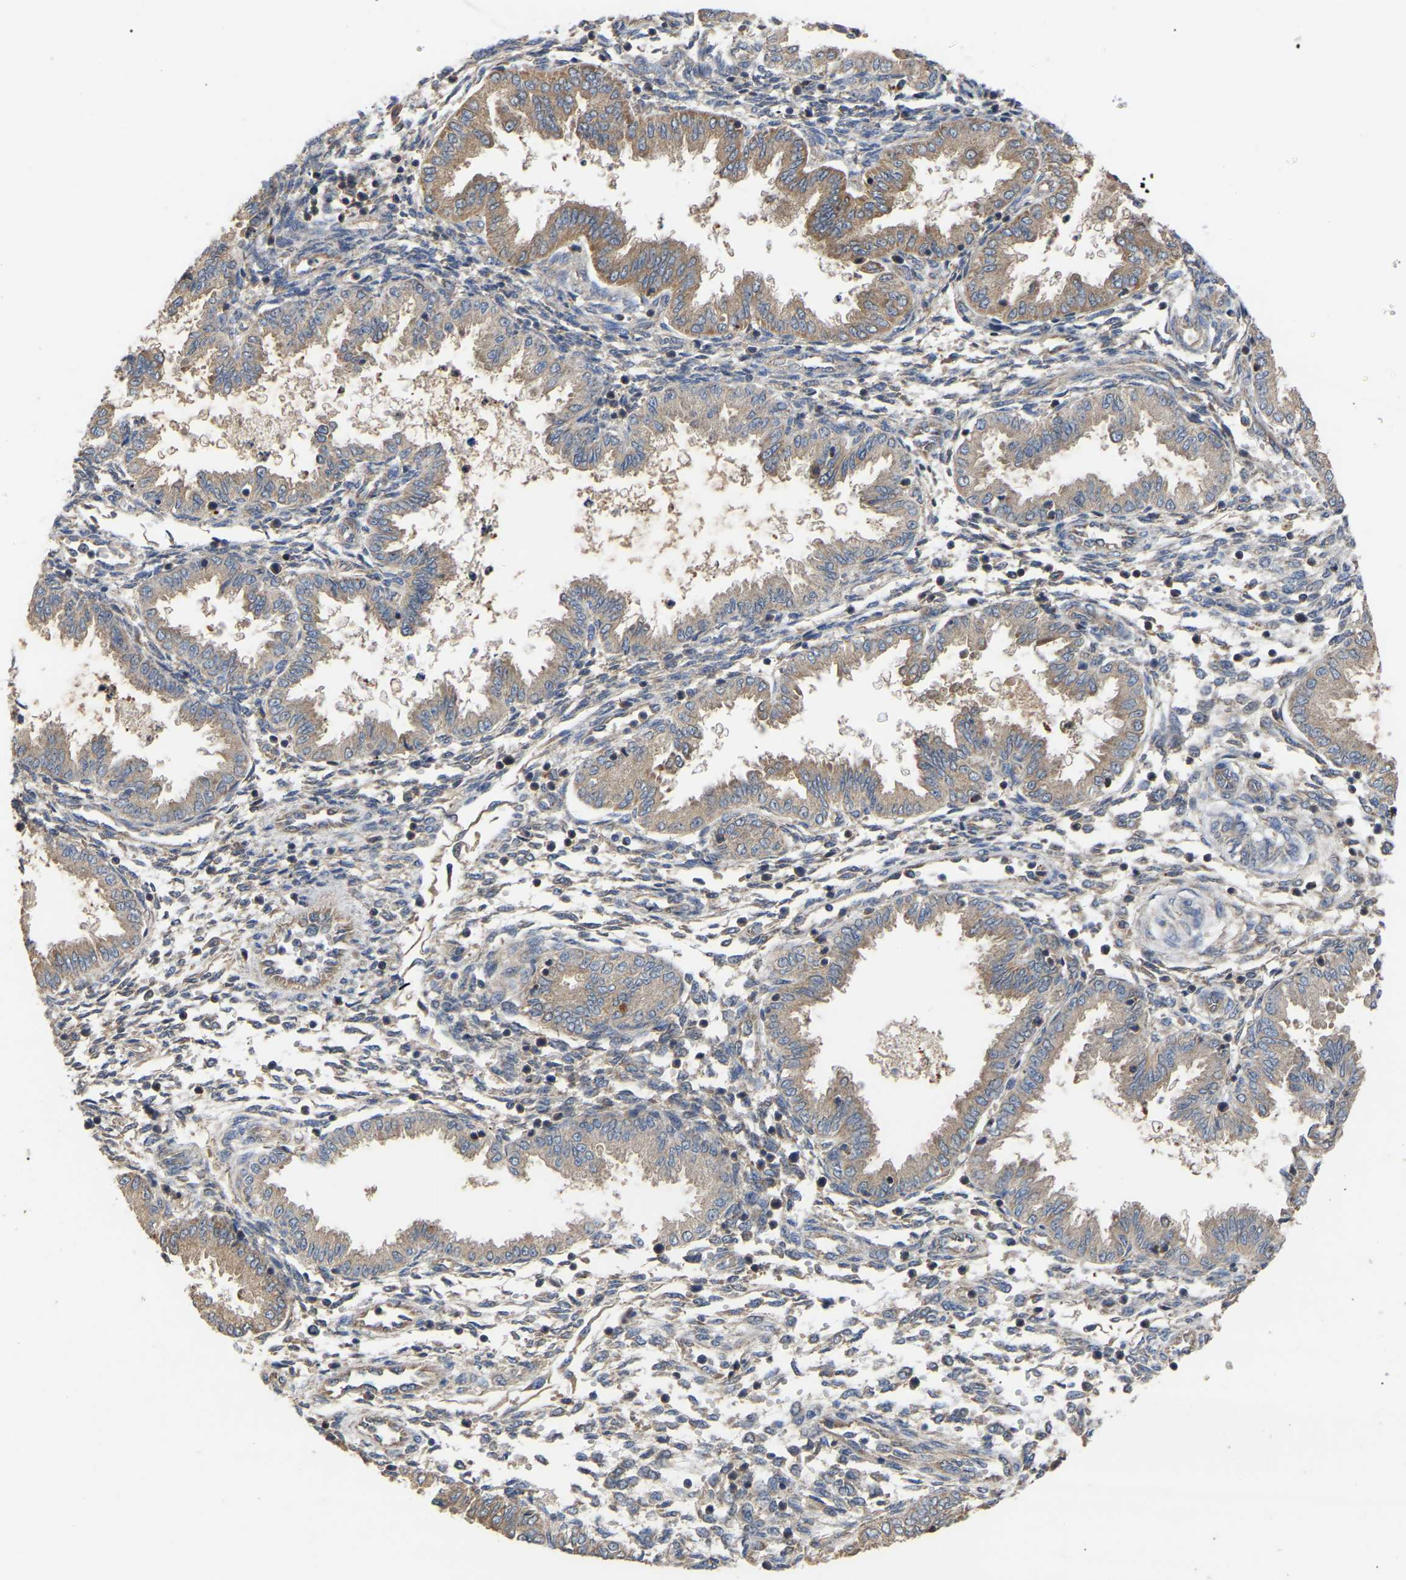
{"staining": {"intensity": "weak", "quantity": ">75%", "location": "cytoplasmic/membranous"}, "tissue": "endometrium", "cell_type": "Cells in endometrial stroma", "image_type": "normal", "snomed": [{"axis": "morphology", "description": "Normal tissue, NOS"}, {"axis": "topography", "description": "Endometrium"}], "caption": "A brown stain highlights weak cytoplasmic/membranous positivity of a protein in cells in endometrial stroma of benign human endometrium. The staining is performed using DAB brown chromogen to label protein expression. The nuclei are counter-stained blue using hematoxylin.", "gene": "GCC1", "patient": {"sex": "female", "age": 33}}